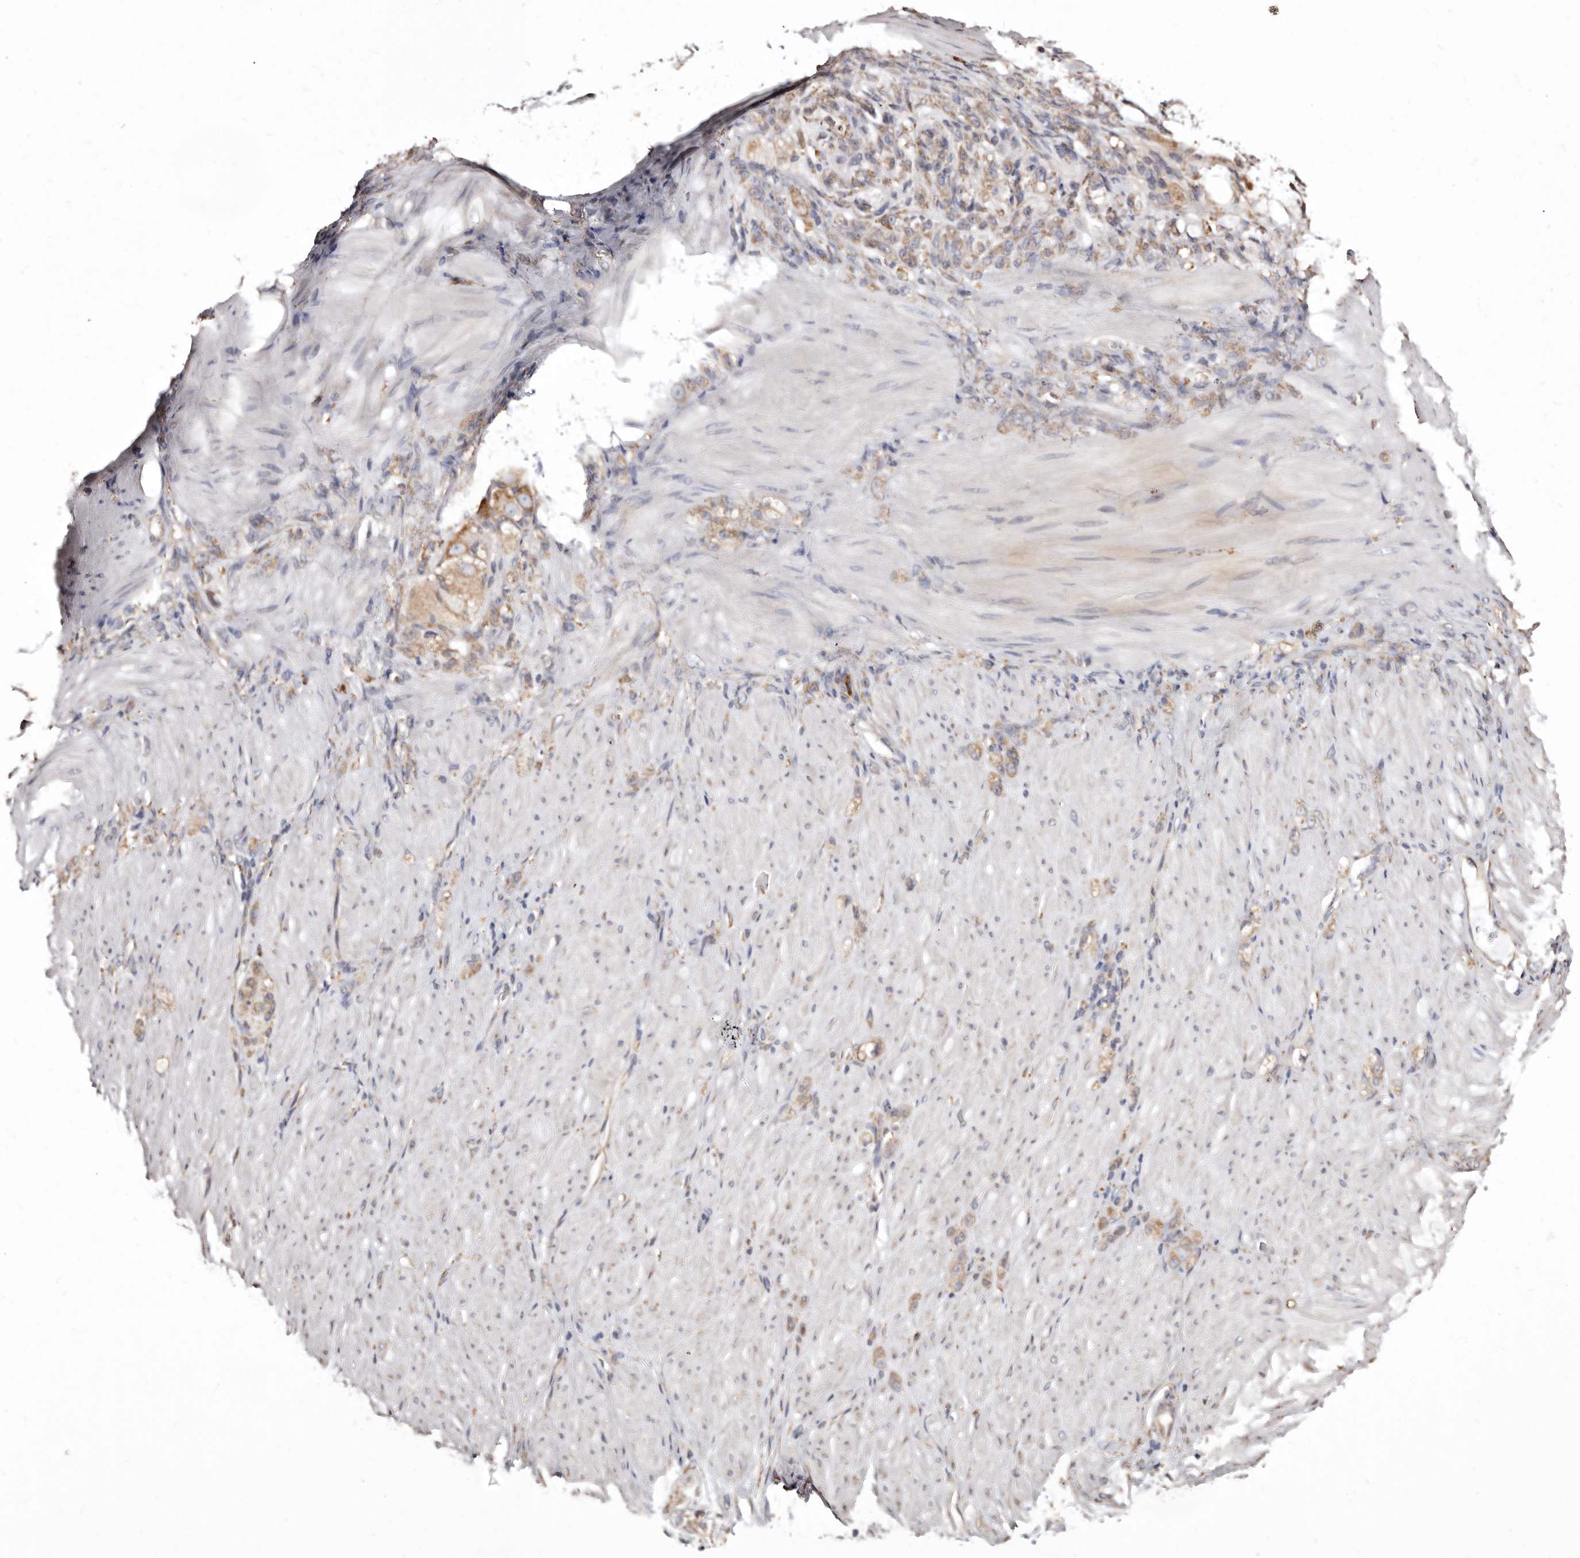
{"staining": {"intensity": "moderate", "quantity": ">75%", "location": "cytoplasmic/membranous"}, "tissue": "stomach cancer", "cell_type": "Tumor cells", "image_type": "cancer", "snomed": [{"axis": "morphology", "description": "Normal tissue, NOS"}, {"axis": "morphology", "description": "Adenocarcinoma, NOS"}, {"axis": "topography", "description": "Stomach"}], "caption": "Stomach cancer tissue exhibits moderate cytoplasmic/membranous expression in approximately >75% of tumor cells, visualized by immunohistochemistry. (Brightfield microscopy of DAB IHC at high magnification).", "gene": "ACBD6", "patient": {"sex": "male", "age": 82}}